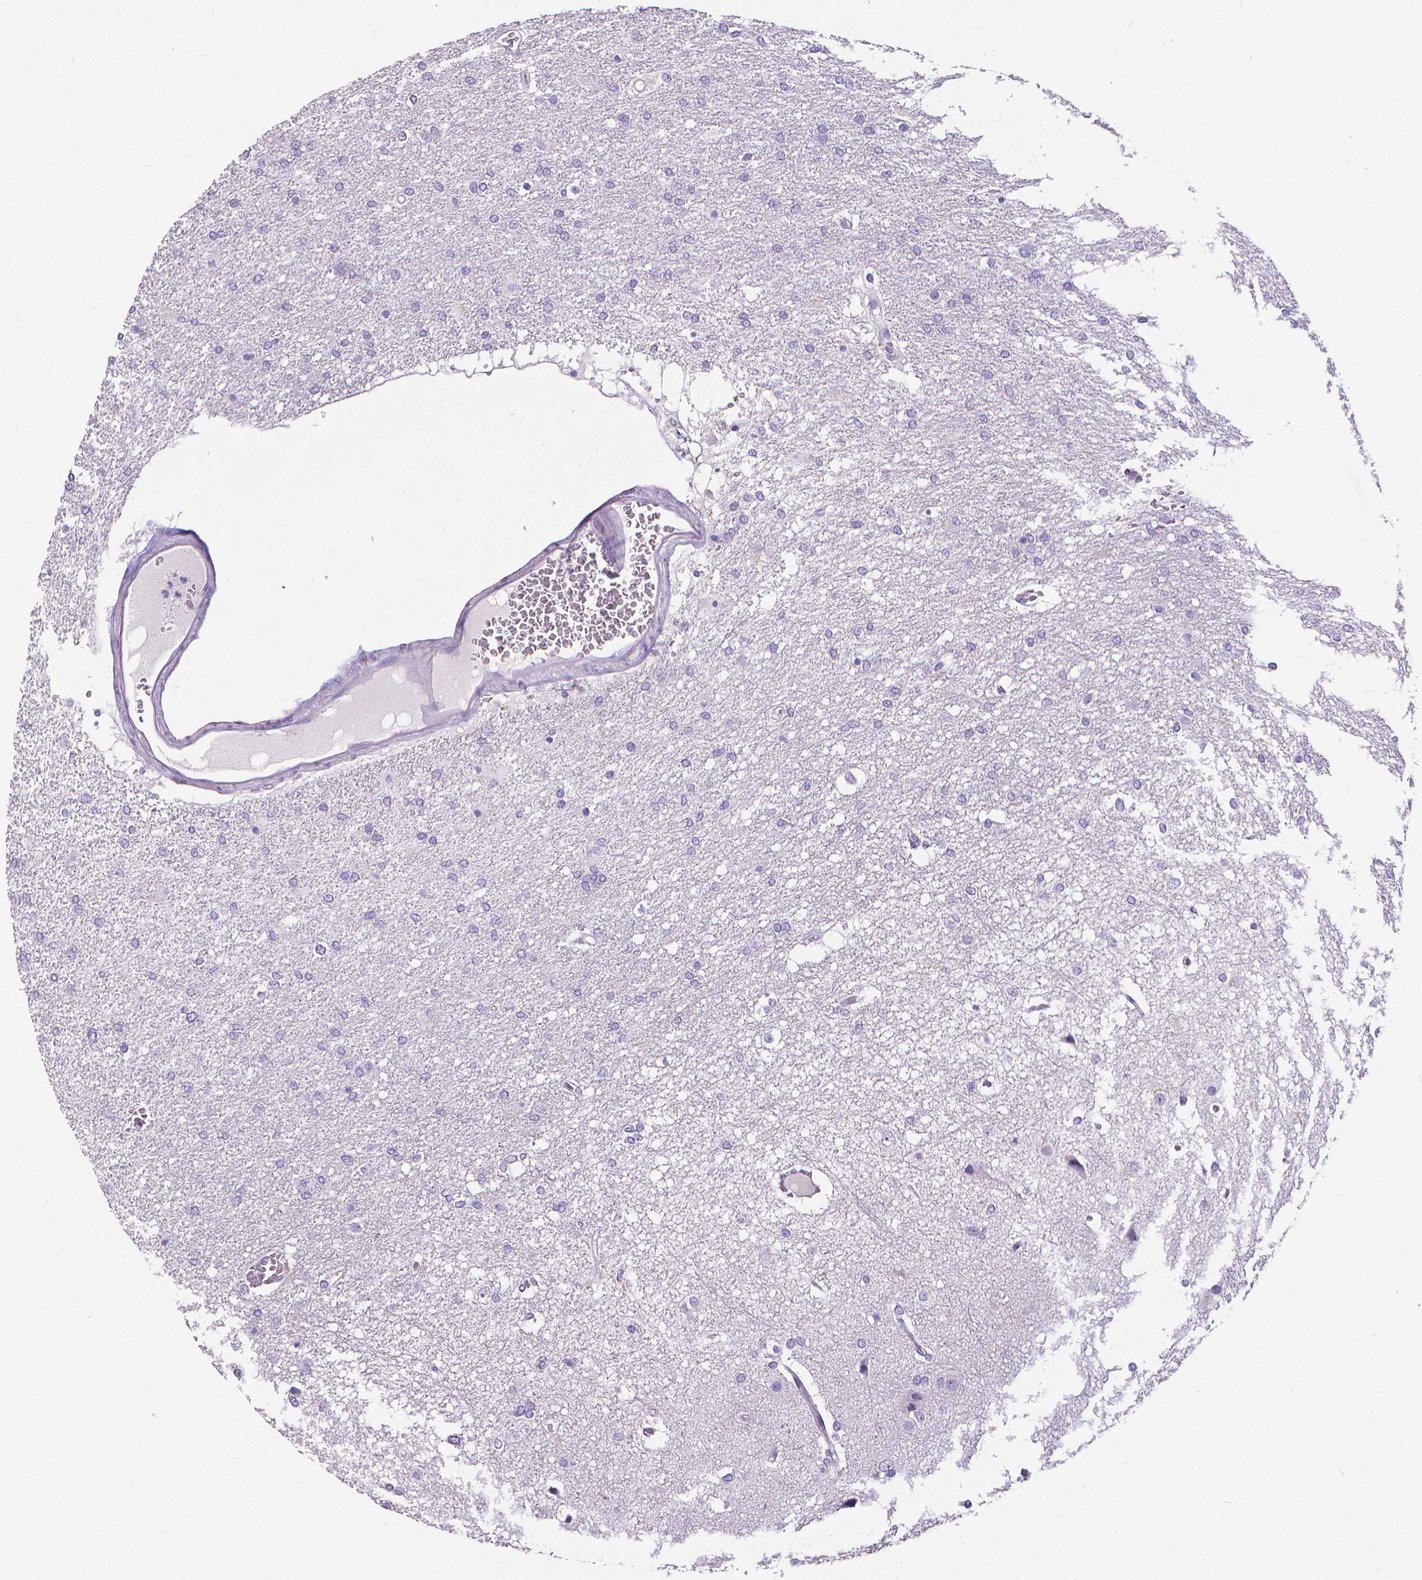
{"staining": {"intensity": "negative", "quantity": "none", "location": "none"}, "tissue": "glioma", "cell_type": "Tumor cells", "image_type": "cancer", "snomed": [{"axis": "morphology", "description": "Glioma, malignant, High grade"}, {"axis": "topography", "description": "Brain"}], "caption": "This histopathology image is of high-grade glioma (malignant) stained with IHC to label a protein in brown with the nuclei are counter-stained blue. There is no staining in tumor cells. Nuclei are stained in blue.", "gene": "CD4", "patient": {"sex": "female", "age": 61}}